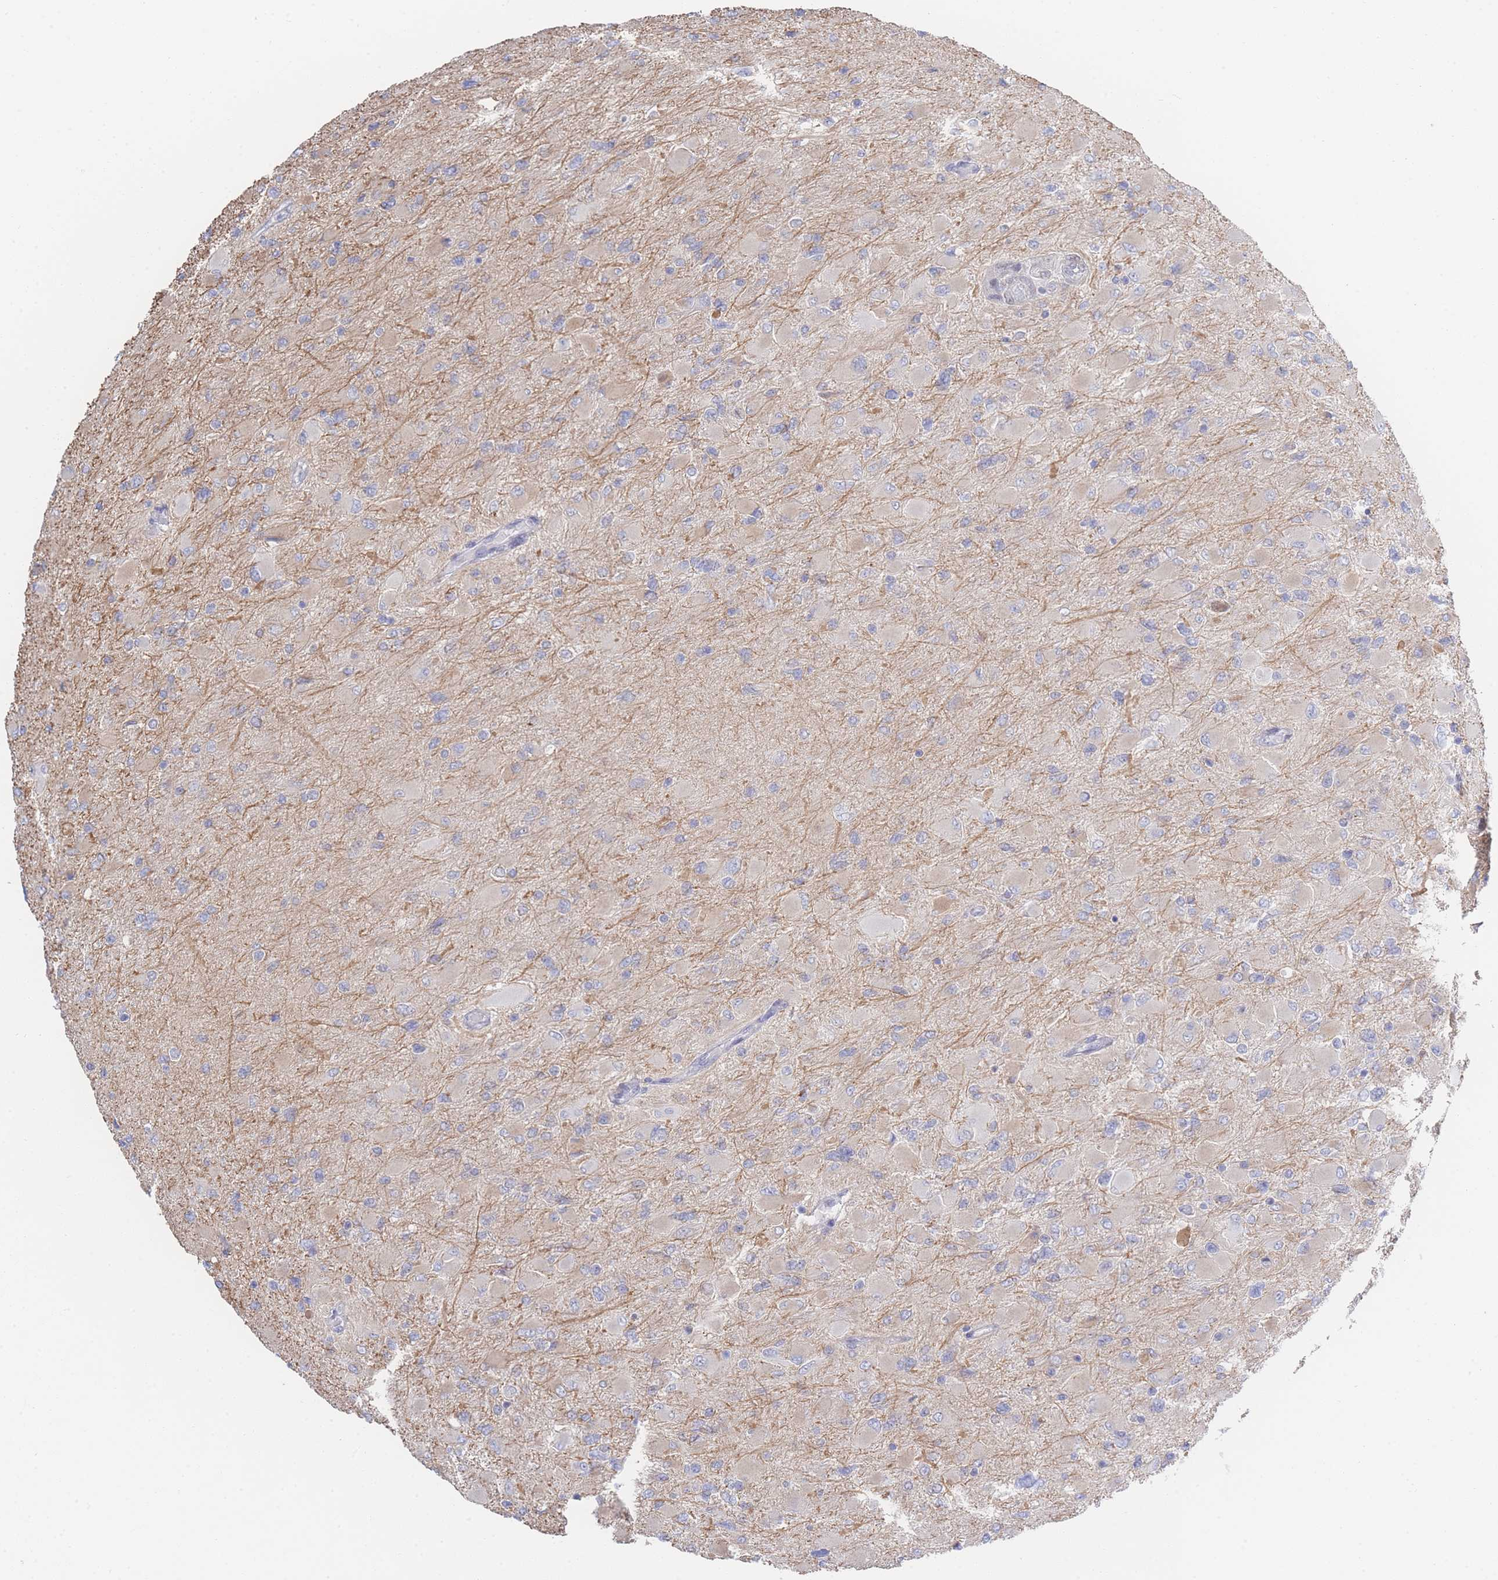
{"staining": {"intensity": "negative", "quantity": "none", "location": "none"}, "tissue": "glioma", "cell_type": "Tumor cells", "image_type": "cancer", "snomed": [{"axis": "morphology", "description": "Glioma, malignant, High grade"}, {"axis": "topography", "description": "Cerebral cortex"}], "caption": "A high-resolution image shows immunohistochemistry staining of glioma, which exhibits no significant staining in tumor cells. (Stains: DAB immunohistochemistry (IHC) with hematoxylin counter stain, Microscopy: brightfield microscopy at high magnification).", "gene": "ZNF142", "patient": {"sex": "female", "age": 36}}